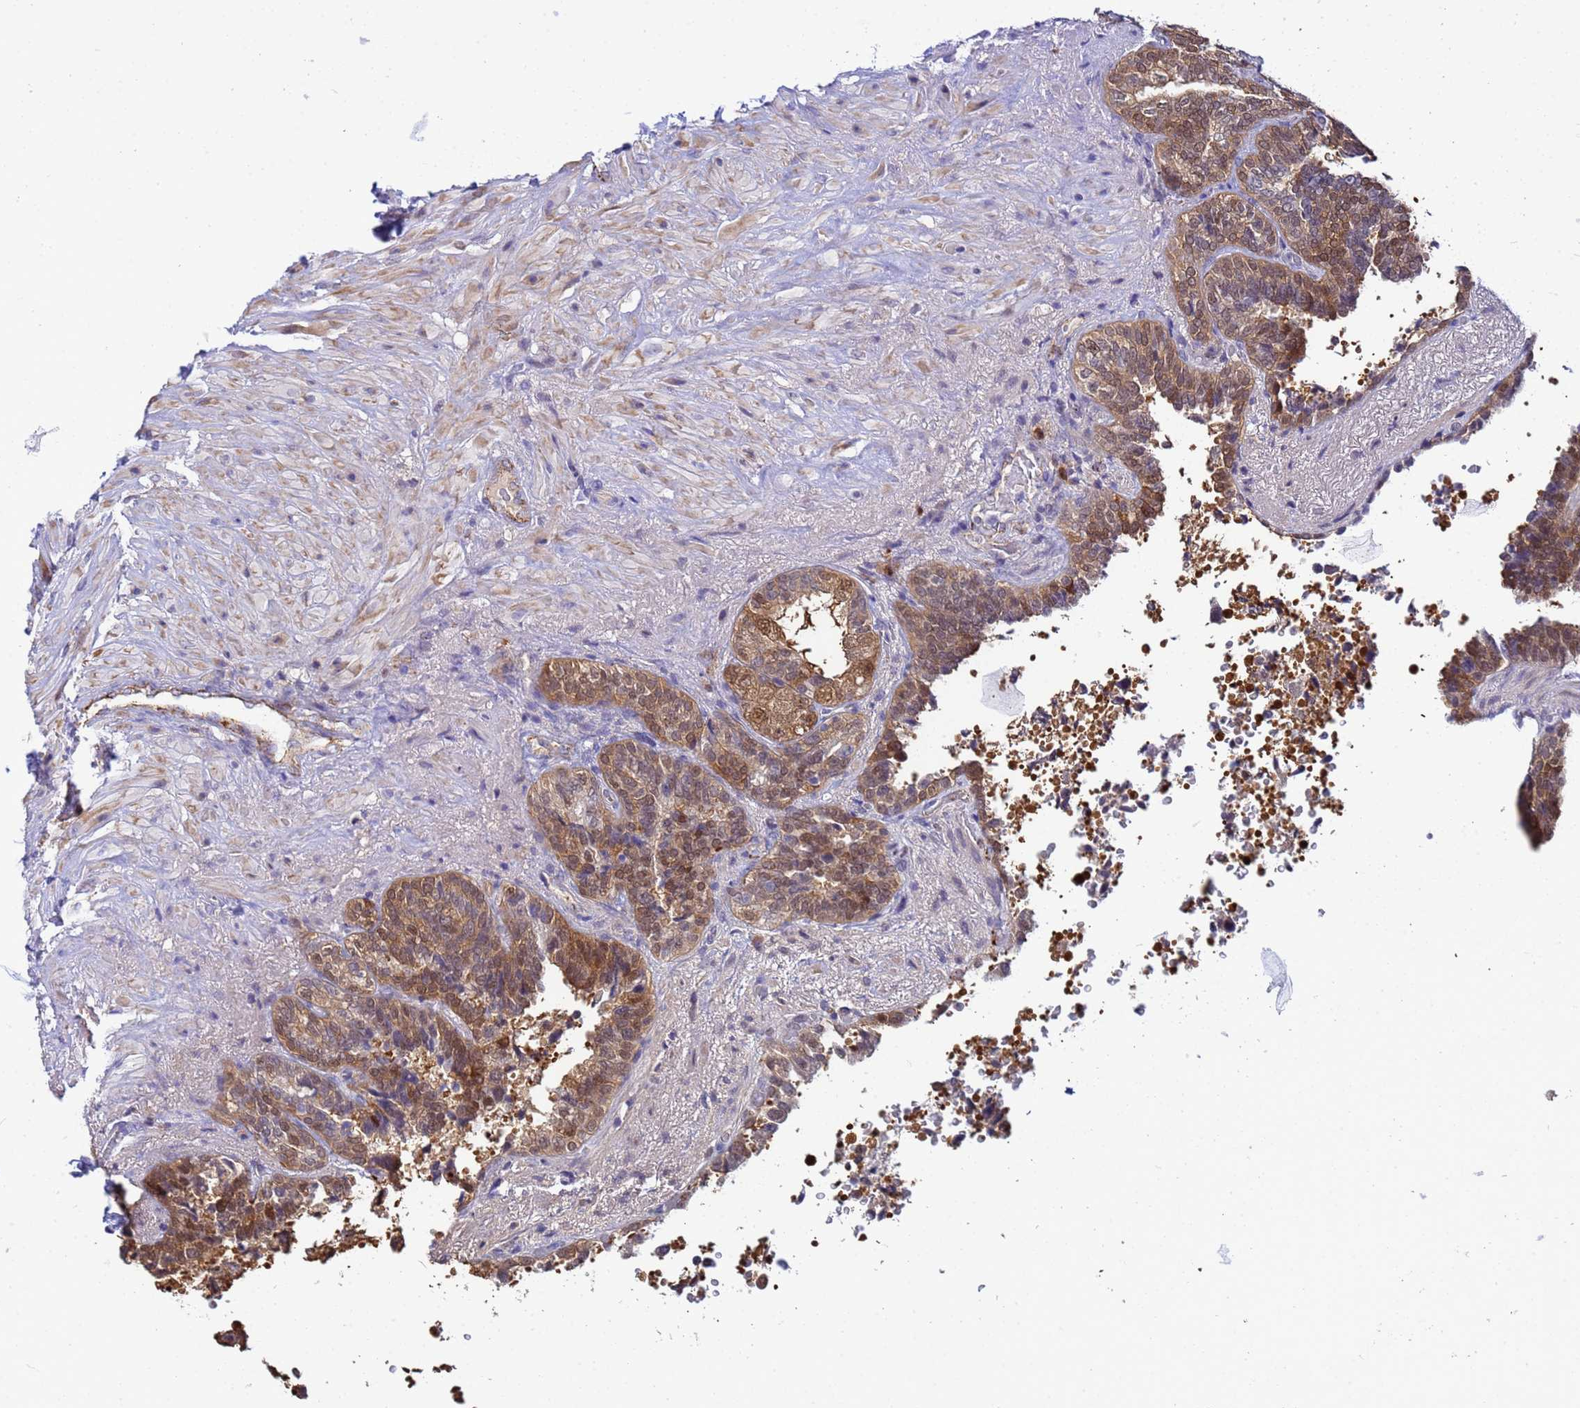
{"staining": {"intensity": "moderate", "quantity": ">75%", "location": "cytoplasmic/membranous,nuclear"}, "tissue": "seminal vesicle", "cell_type": "Glandular cells", "image_type": "normal", "snomed": [{"axis": "morphology", "description": "Normal tissue, NOS"}, {"axis": "topography", "description": "Seminal veicle"}, {"axis": "topography", "description": "Peripheral nerve tissue"}], "caption": "Brown immunohistochemical staining in unremarkable human seminal vesicle reveals moderate cytoplasmic/membranous,nuclear staining in approximately >75% of glandular cells.", "gene": "SLC25A37", "patient": {"sex": "male", "age": 63}}